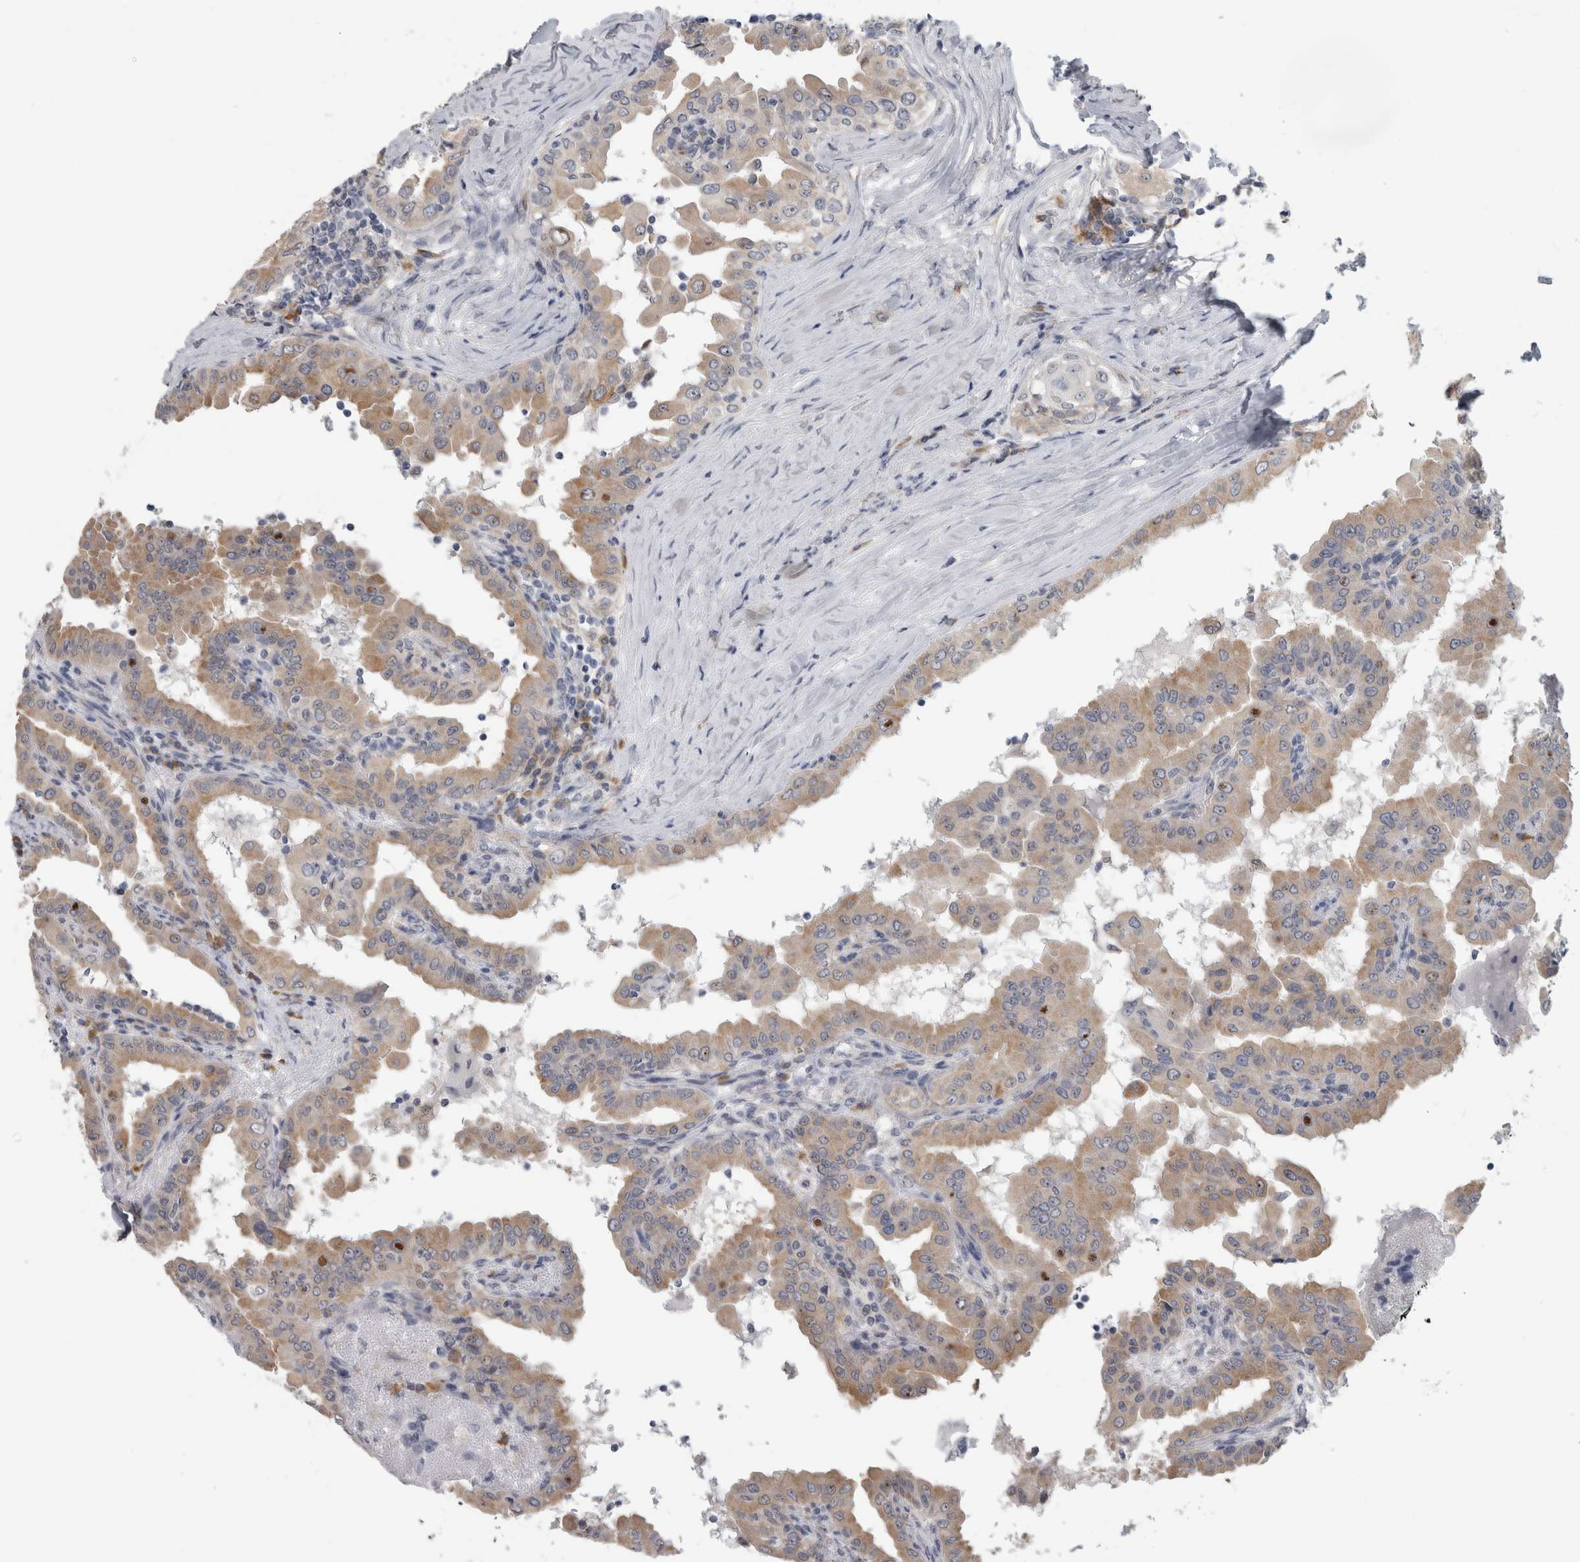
{"staining": {"intensity": "weak", "quantity": ">75%", "location": "cytoplasmic/membranous"}, "tissue": "thyroid cancer", "cell_type": "Tumor cells", "image_type": "cancer", "snomed": [{"axis": "morphology", "description": "Papillary adenocarcinoma, NOS"}, {"axis": "topography", "description": "Thyroid gland"}], "caption": "Brown immunohistochemical staining in human thyroid papillary adenocarcinoma displays weak cytoplasmic/membranous staining in approximately >75% of tumor cells.", "gene": "TMEM242", "patient": {"sex": "male", "age": 33}}